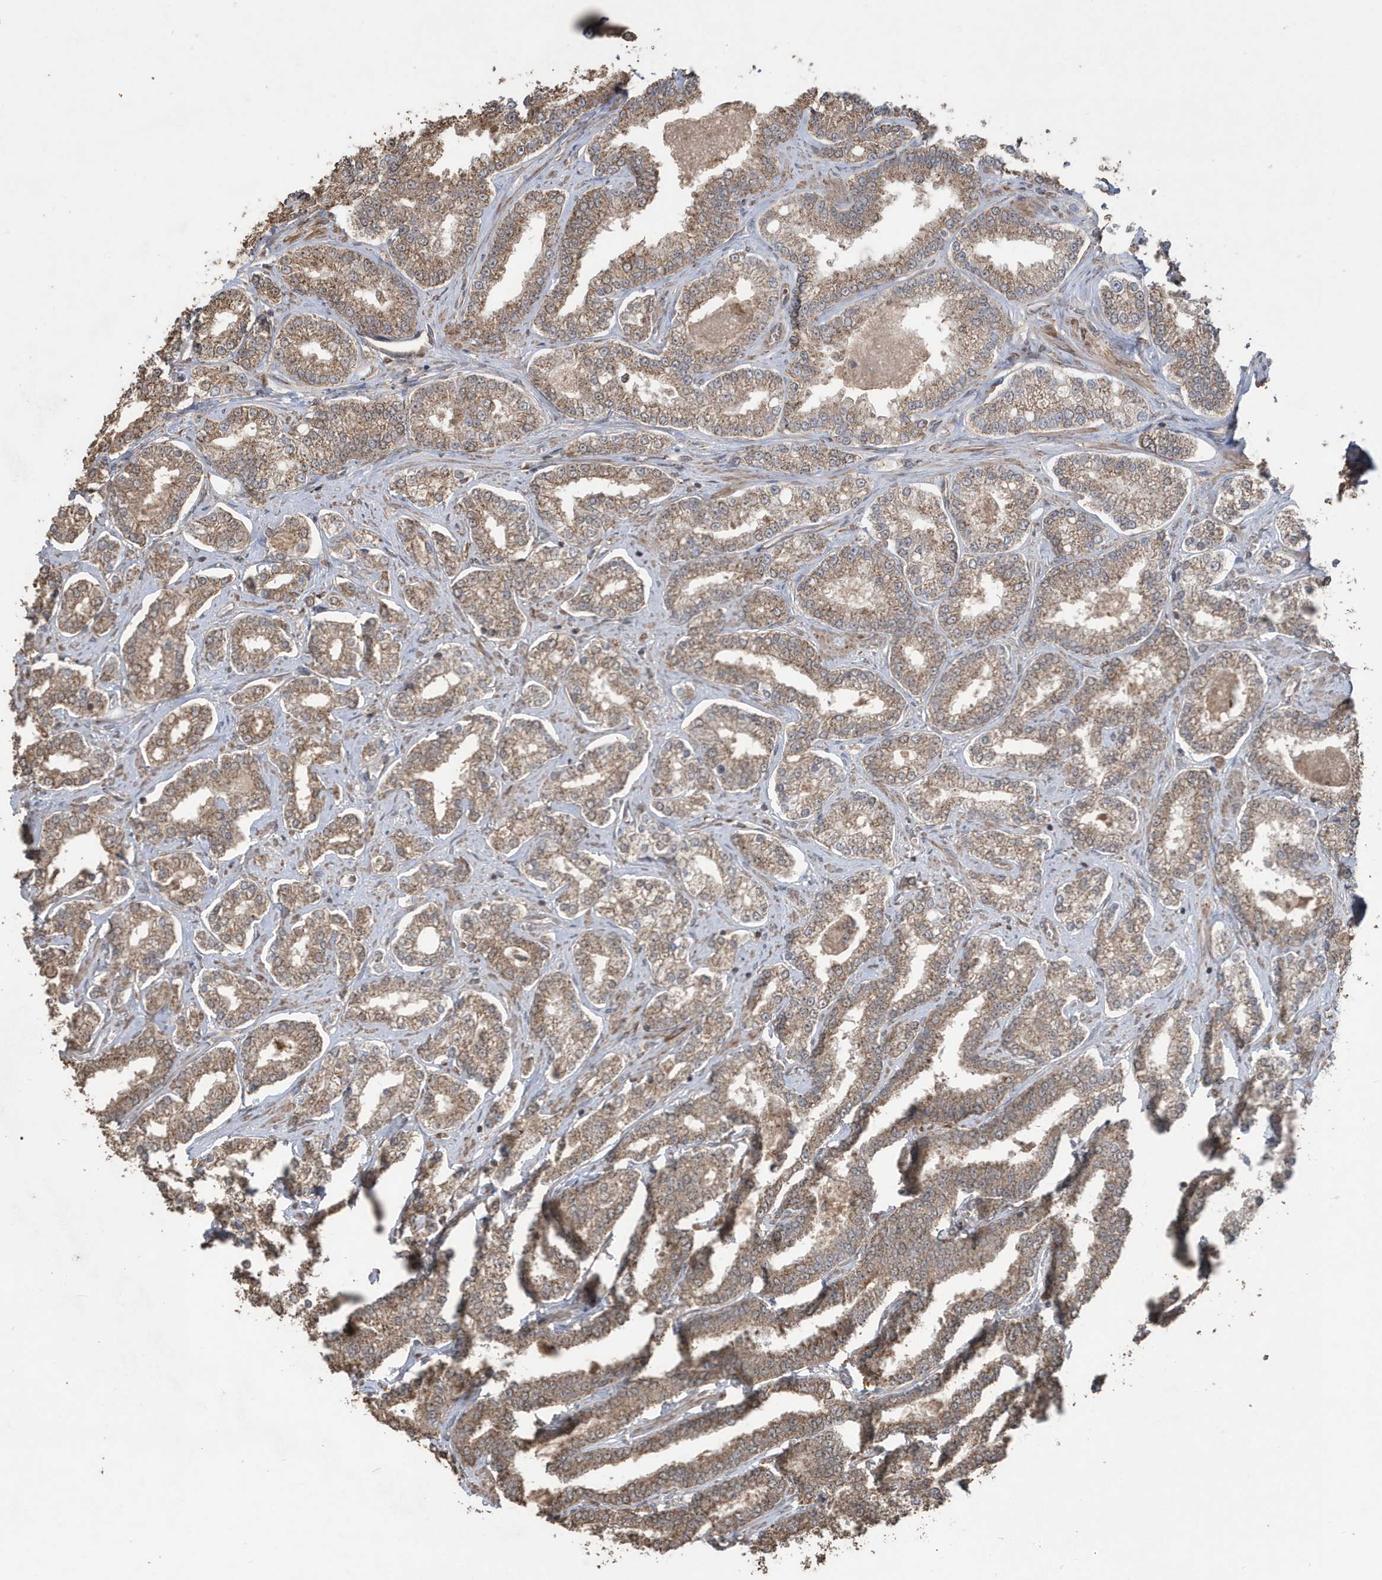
{"staining": {"intensity": "moderate", "quantity": ">75%", "location": "cytoplasmic/membranous"}, "tissue": "prostate cancer", "cell_type": "Tumor cells", "image_type": "cancer", "snomed": [{"axis": "morphology", "description": "Normal tissue, NOS"}, {"axis": "morphology", "description": "Adenocarcinoma, High grade"}, {"axis": "topography", "description": "Prostate"}], "caption": "A brown stain highlights moderate cytoplasmic/membranous expression of a protein in human prostate cancer tumor cells.", "gene": "PAXBP1", "patient": {"sex": "male", "age": 83}}